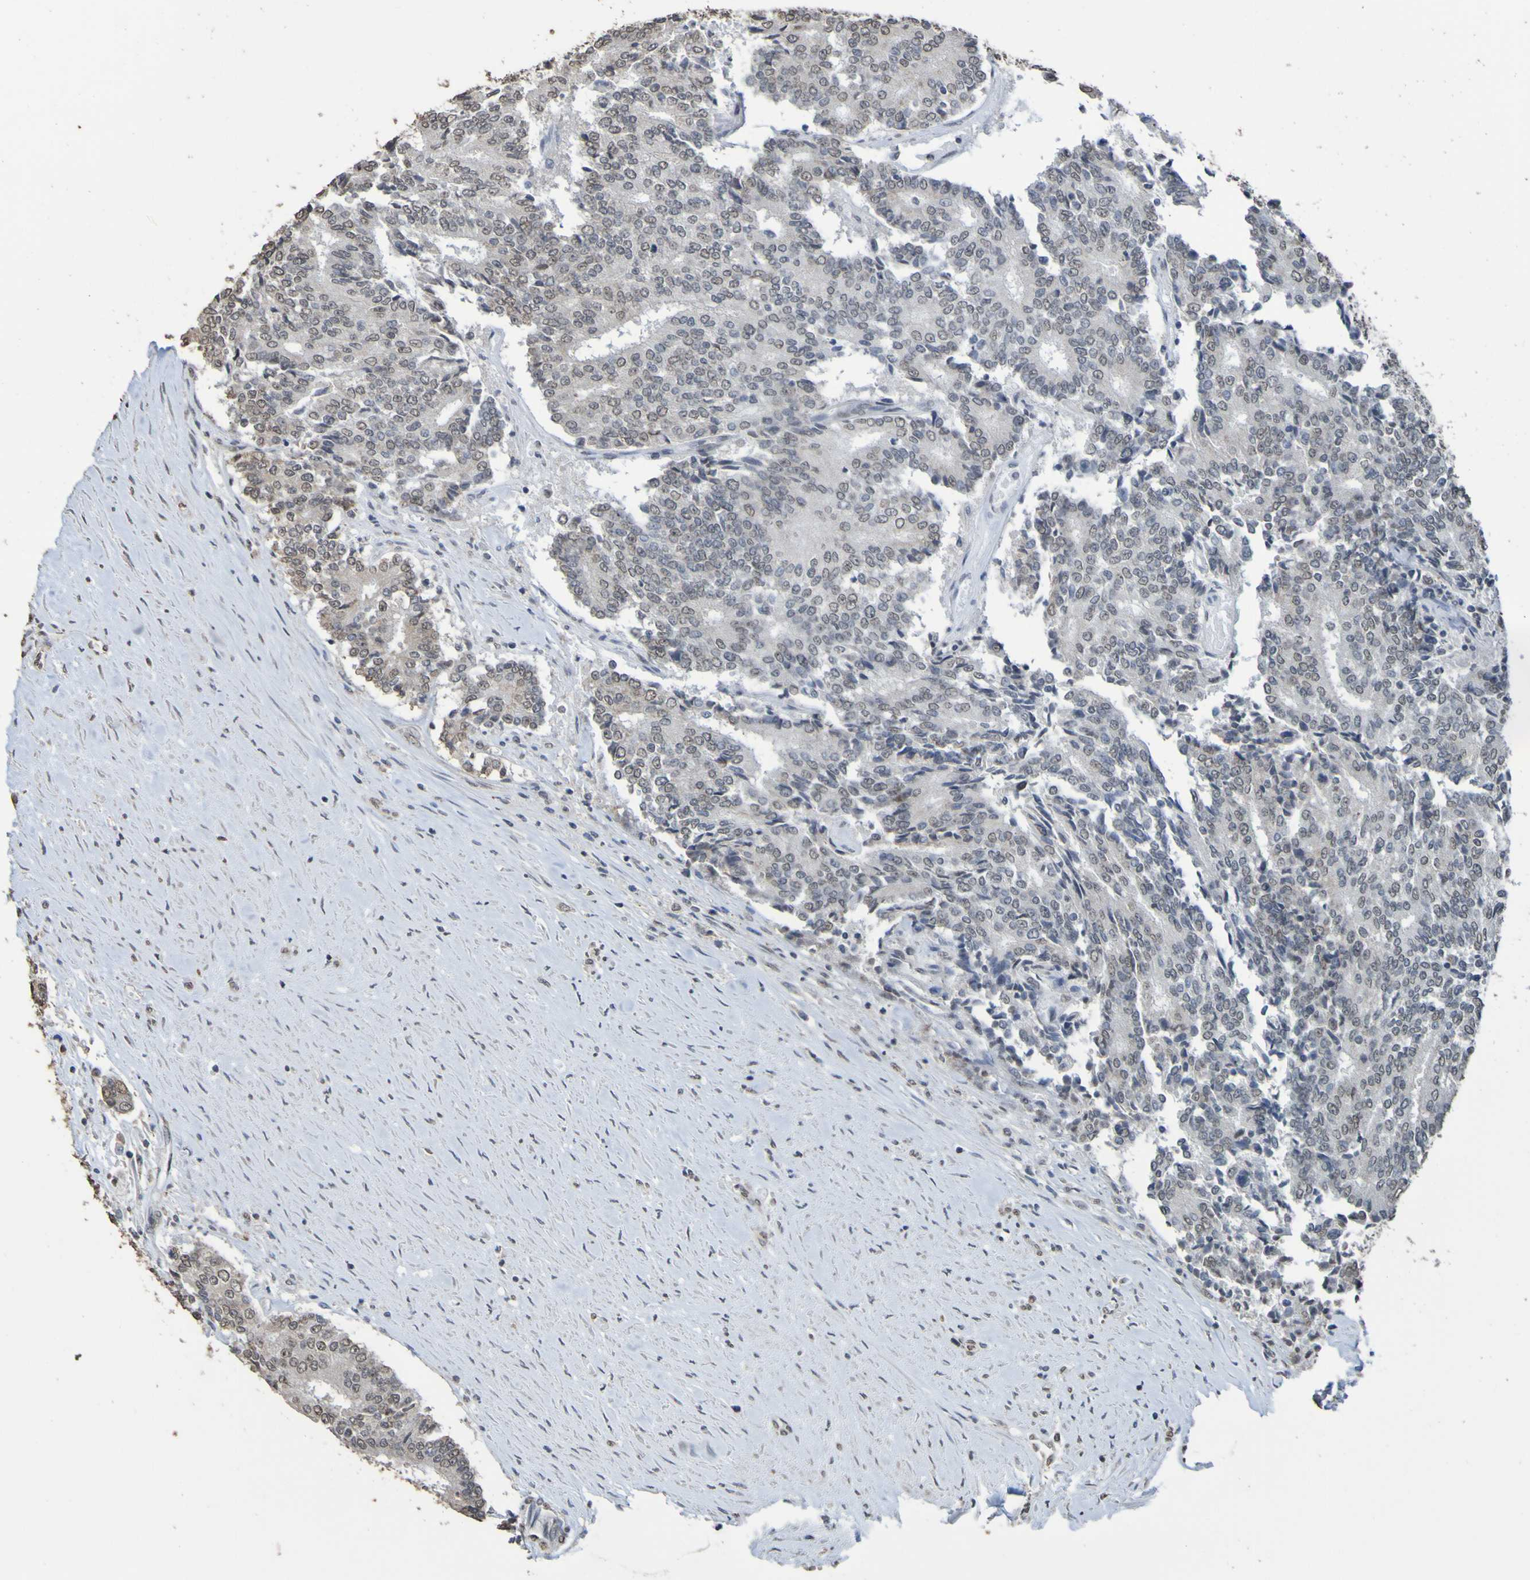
{"staining": {"intensity": "weak", "quantity": "25%-75%", "location": "nuclear"}, "tissue": "prostate cancer", "cell_type": "Tumor cells", "image_type": "cancer", "snomed": [{"axis": "morphology", "description": "Normal tissue, NOS"}, {"axis": "morphology", "description": "Adenocarcinoma, High grade"}, {"axis": "topography", "description": "Prostate"}, {"axis": "topography", "description": "Seminal veicle"}], "caption": "Prostate high-grade adenocarcinoma stained with immunohistochemistry (IHC) demonstrates weak nuclear positivity in about 25%-75% of tumor cells.", "gene": "ALKBH2", "patient": {"sex": "male", "age": 55}}